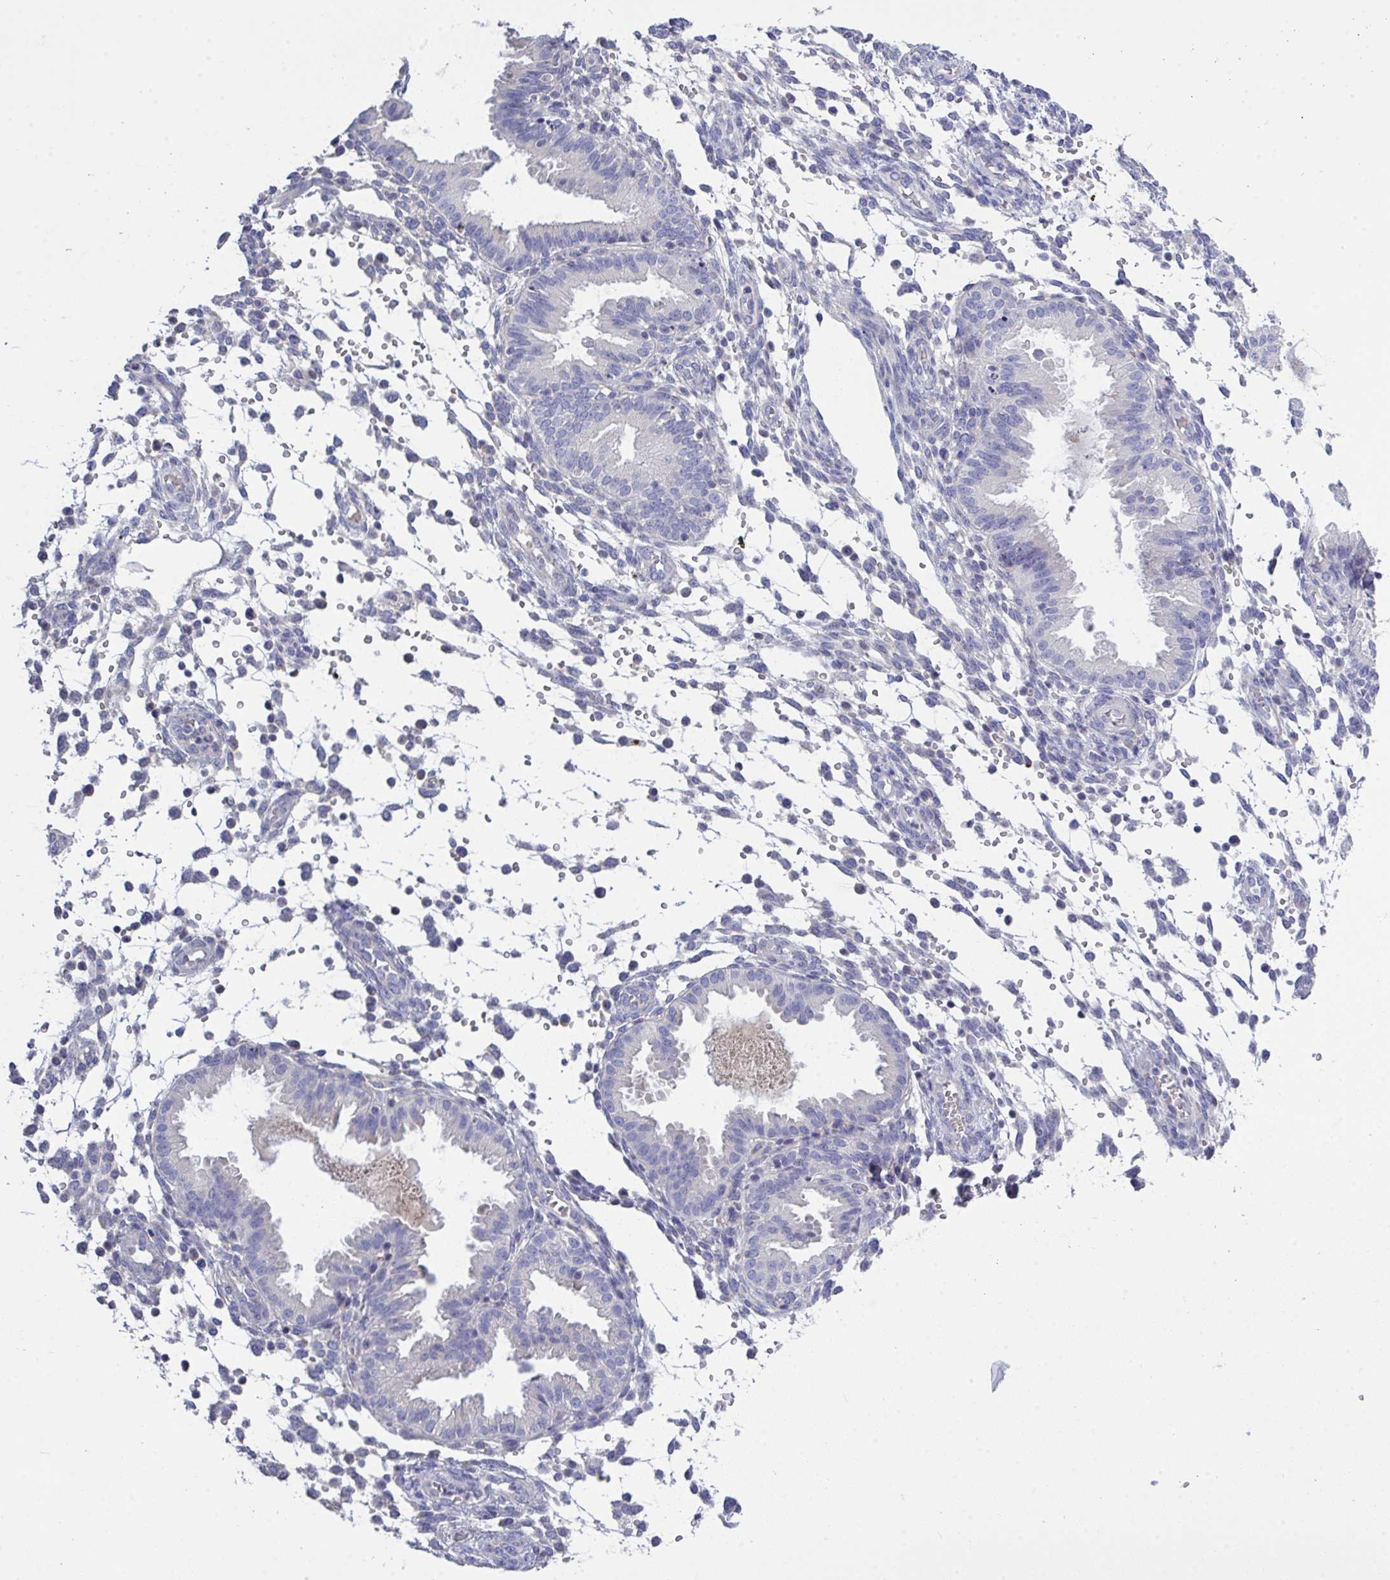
{"staining": {"intensity": "negative", "quantity": "none", "location": "none"}, "tissue": "endometrium", "cell_type": "Cells in endometrial stroma", "image_type": "normal", "snomed": [{"axis": "morphology", "description": "Normal tissue, NOS"}, {"axis": "topography", "description": "Endometrium"}], "caption": "An immunohistochemistry micrograph of unremarkable endometrium is shown. There is no staining in cells in endometrial stroma of endometrium.", "gene": "LRRC58", "patient": {"sex": "female", "age": 33}}